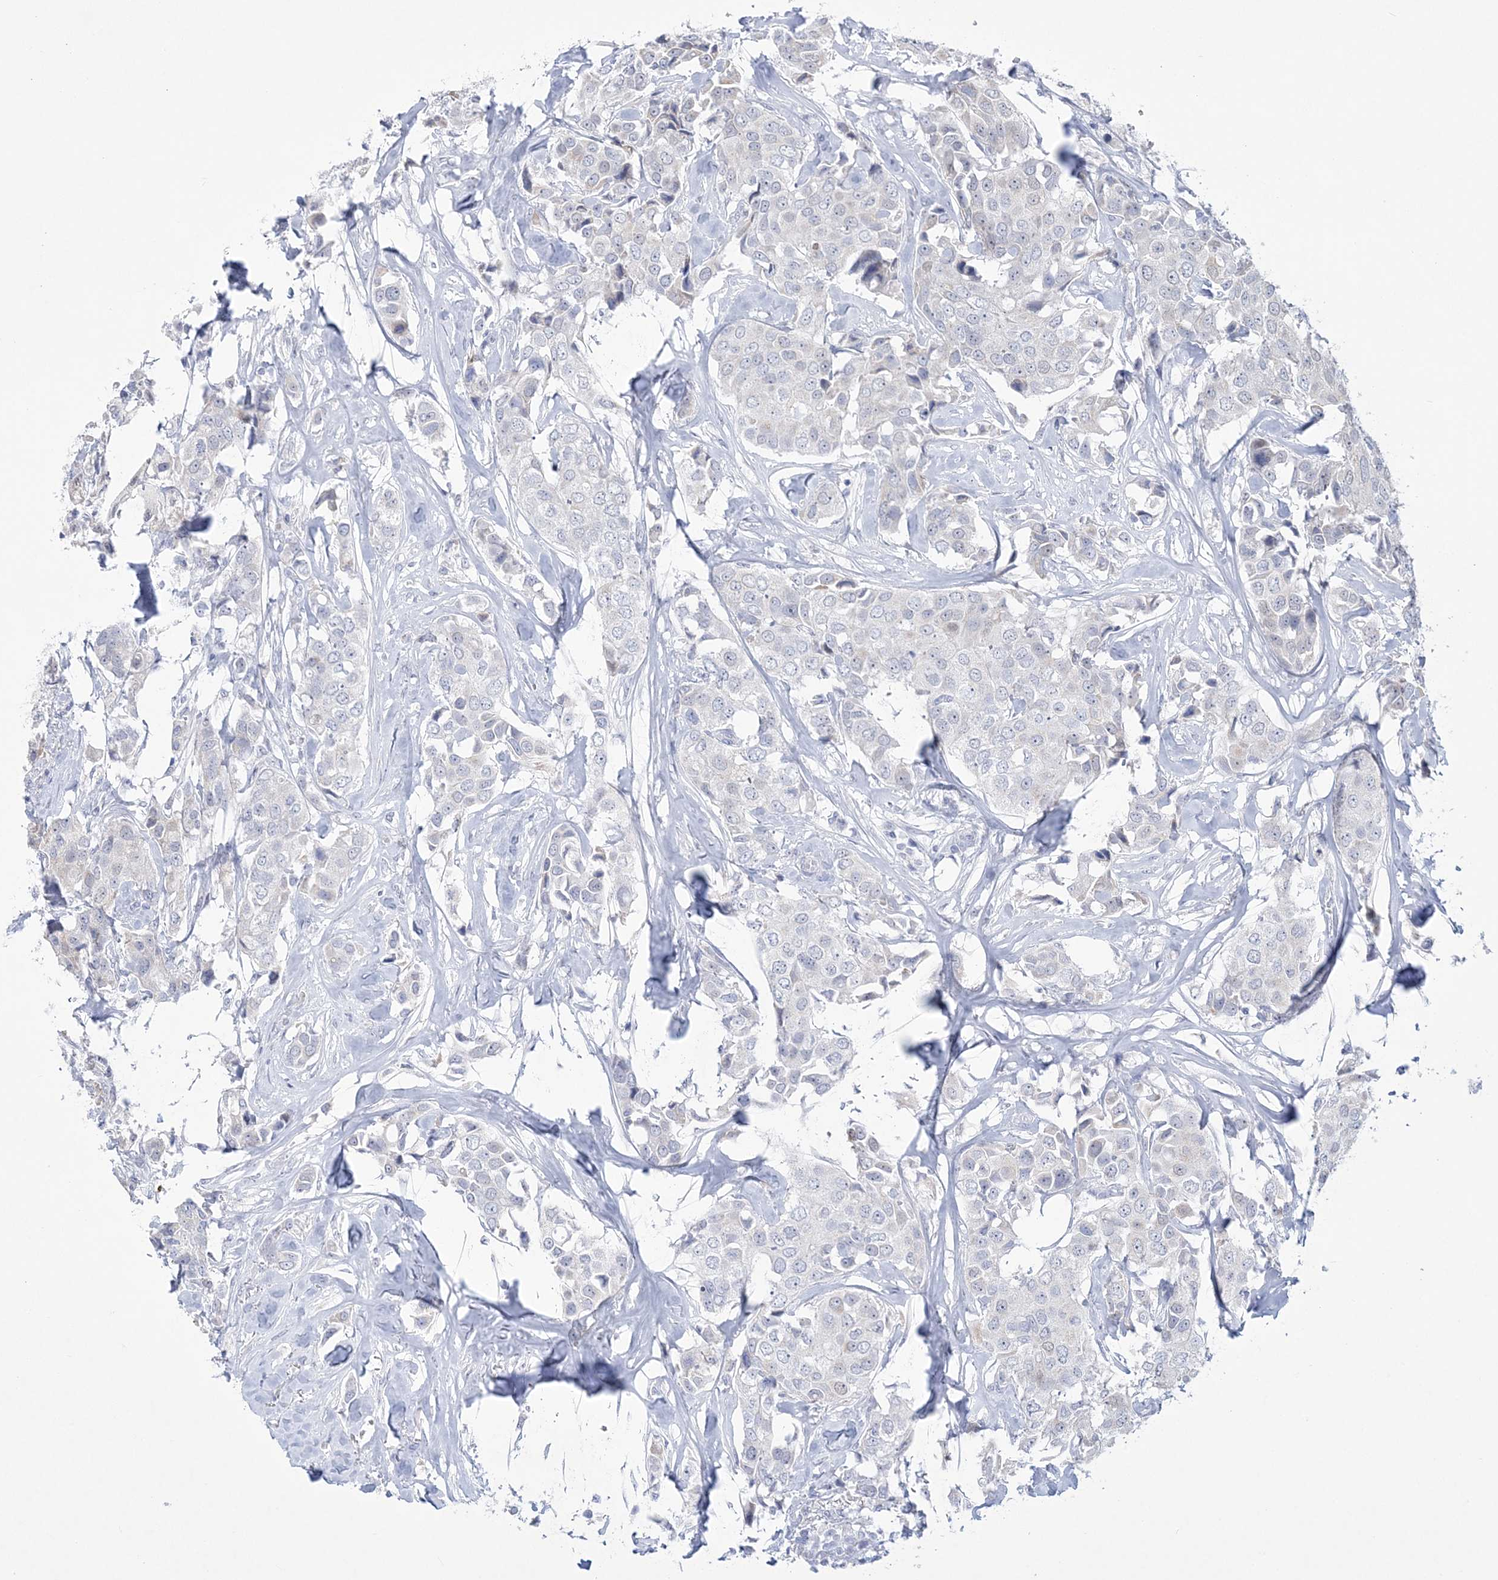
{"staining": {"intensity": "negative", "quantity": "none", "location": "none"}, "tissue": "breast cancer", "cell_type": "Tumor cells", "image_type": "cancer", "snomed": [{"axis": "morphology", "description": "Duct carcinoma"}, {"axis": "topography", "description": "Breast"}], "caption": "Photomicrograph shows no protein expression in tumor cells of invasive ductal carcinoma (breast) tissue.", "gene": "WDR27", "patient": {"sex": "female", "age": 80}}